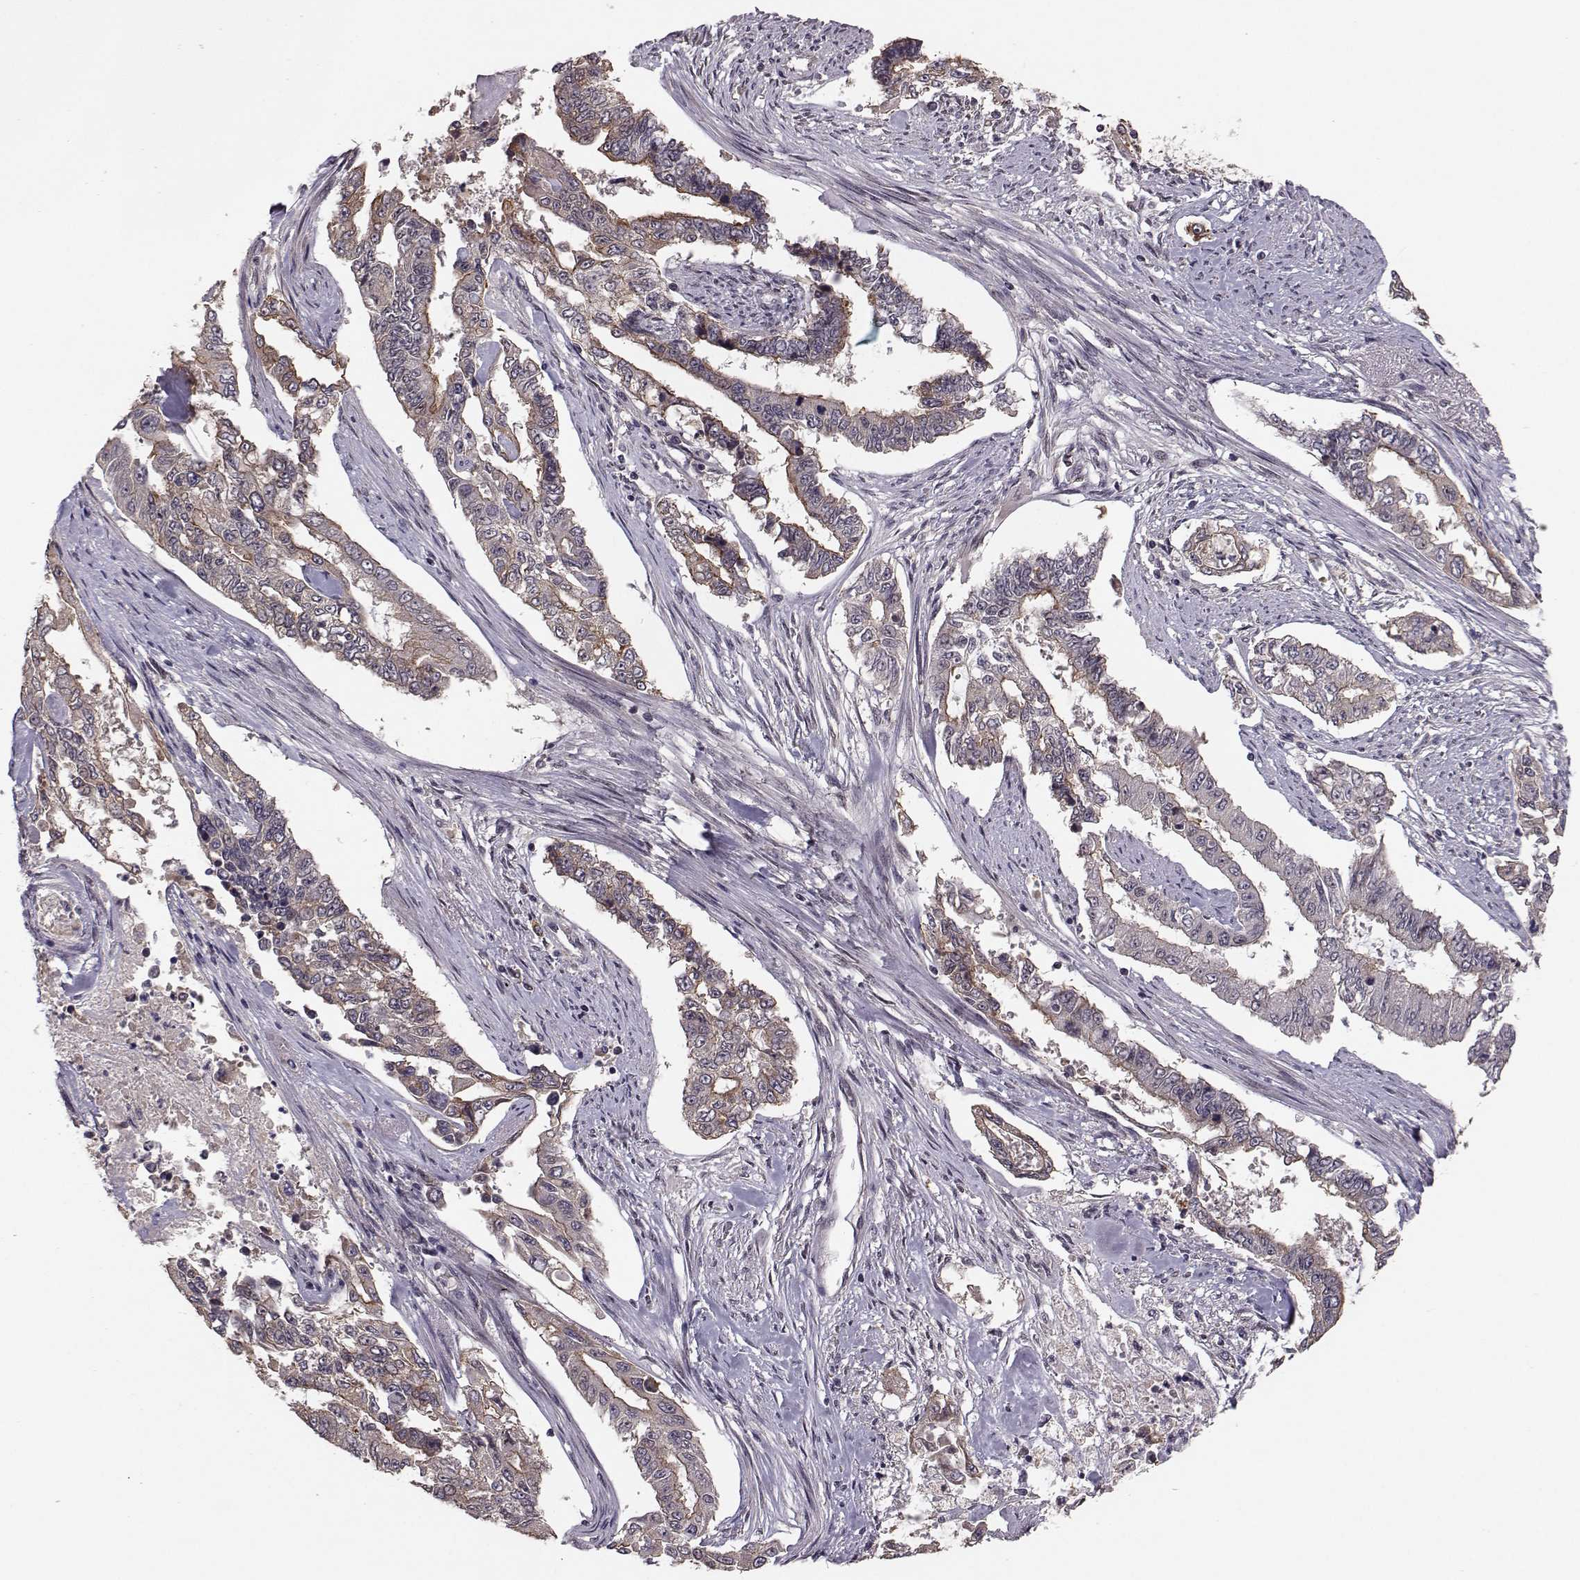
{"staining": {"intensity": "moderate", "quantity": "25%-75%", "location": "cytoplasmic/membranous"}, "tissue": "endometrial cancer", "cell_type": "Tumor cells", "image_type": "cancer", "snomed": [{"axis": "morphology", "description": "Adenocarcinoma, NOS"}, {"axis": "topography", "description": "Uterus"}], "caption": "This micrograph displays immunohistochemistry (IHC) staining of endometrial cancer (adenocarcinoma), with medium moderate cytoplasmic/membranous expression in about 25%-75% of tumor cells.", "gene": "PLEKHG3", "patient": {"sex": "female", "age": 59}}